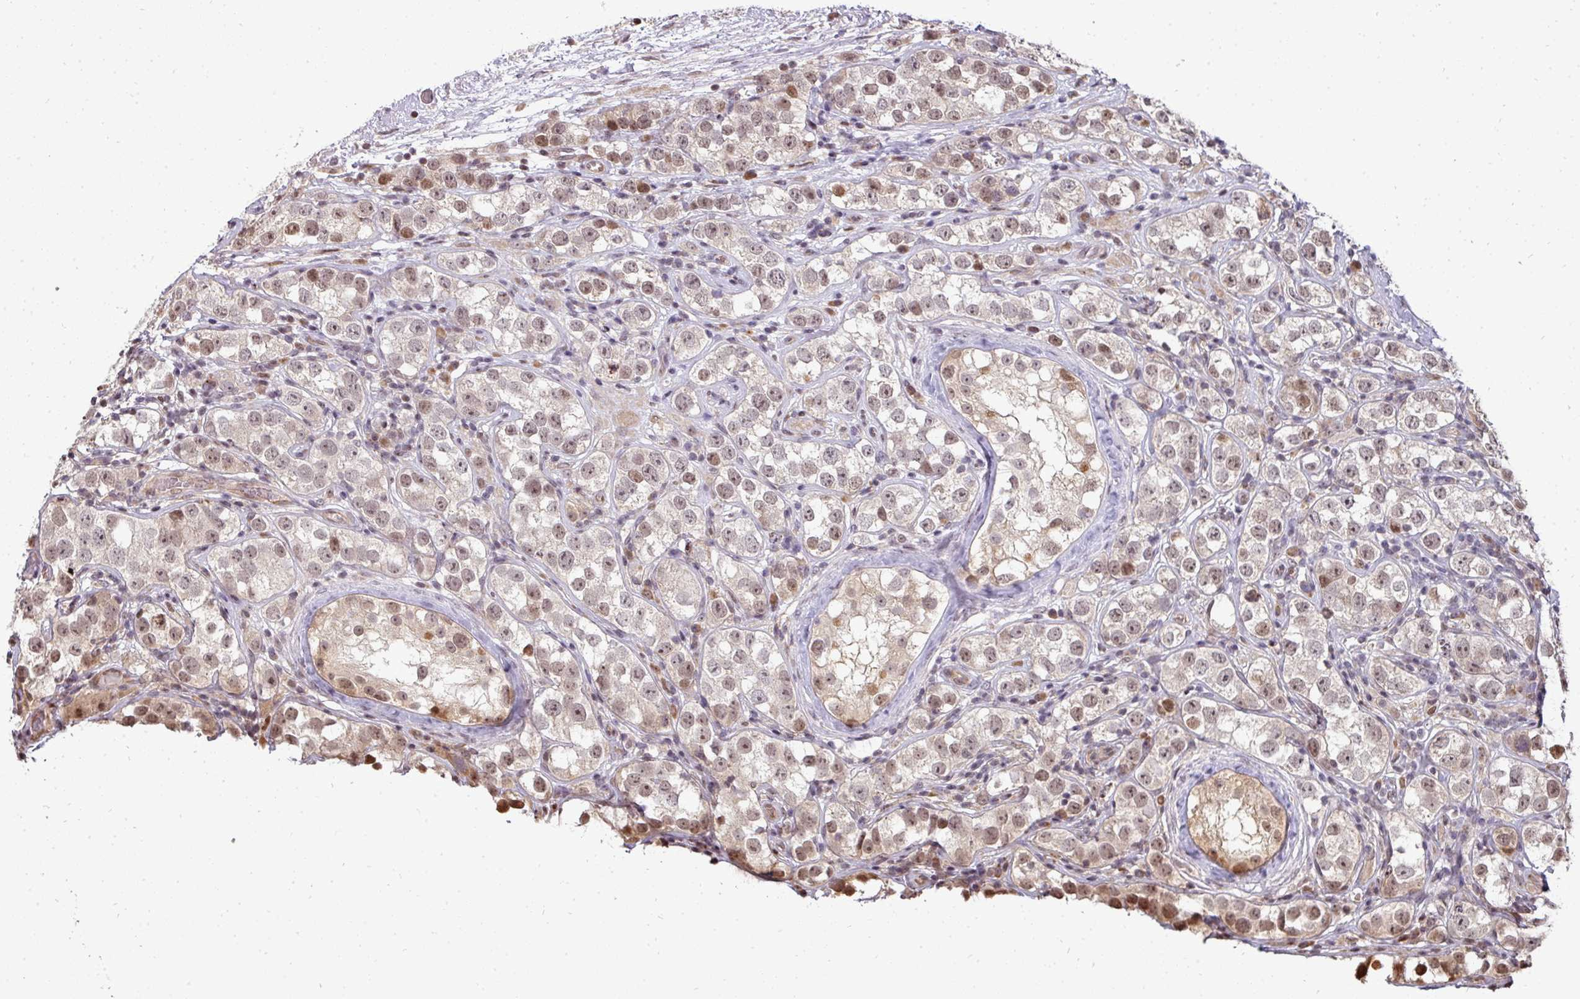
{"staining": {"intensity": "weak", "quantity": "25%-75%", "location": "nuclear"}, "tissue": "testis cancer", "cell_type": "Tumor cells", "image_type": "cancer", "snomed": [{"axis": "morphology", "description": "Seminoma, NOS"}, {"axis": "topography", "description": "Testis"}], "caption": "Testis cancer (seminoma) stained with immunohistochemistry shows weak nuclear positivity in about 25%-75% of tumor cells. Using DAB (3,3'-diaminobenzidine) (brown) and hematoxylin (blue) stains, captured at high magnification using brightfield microscopy.", "gene": "PATZ1", "patient": {"sex": "male", "age": 28}}